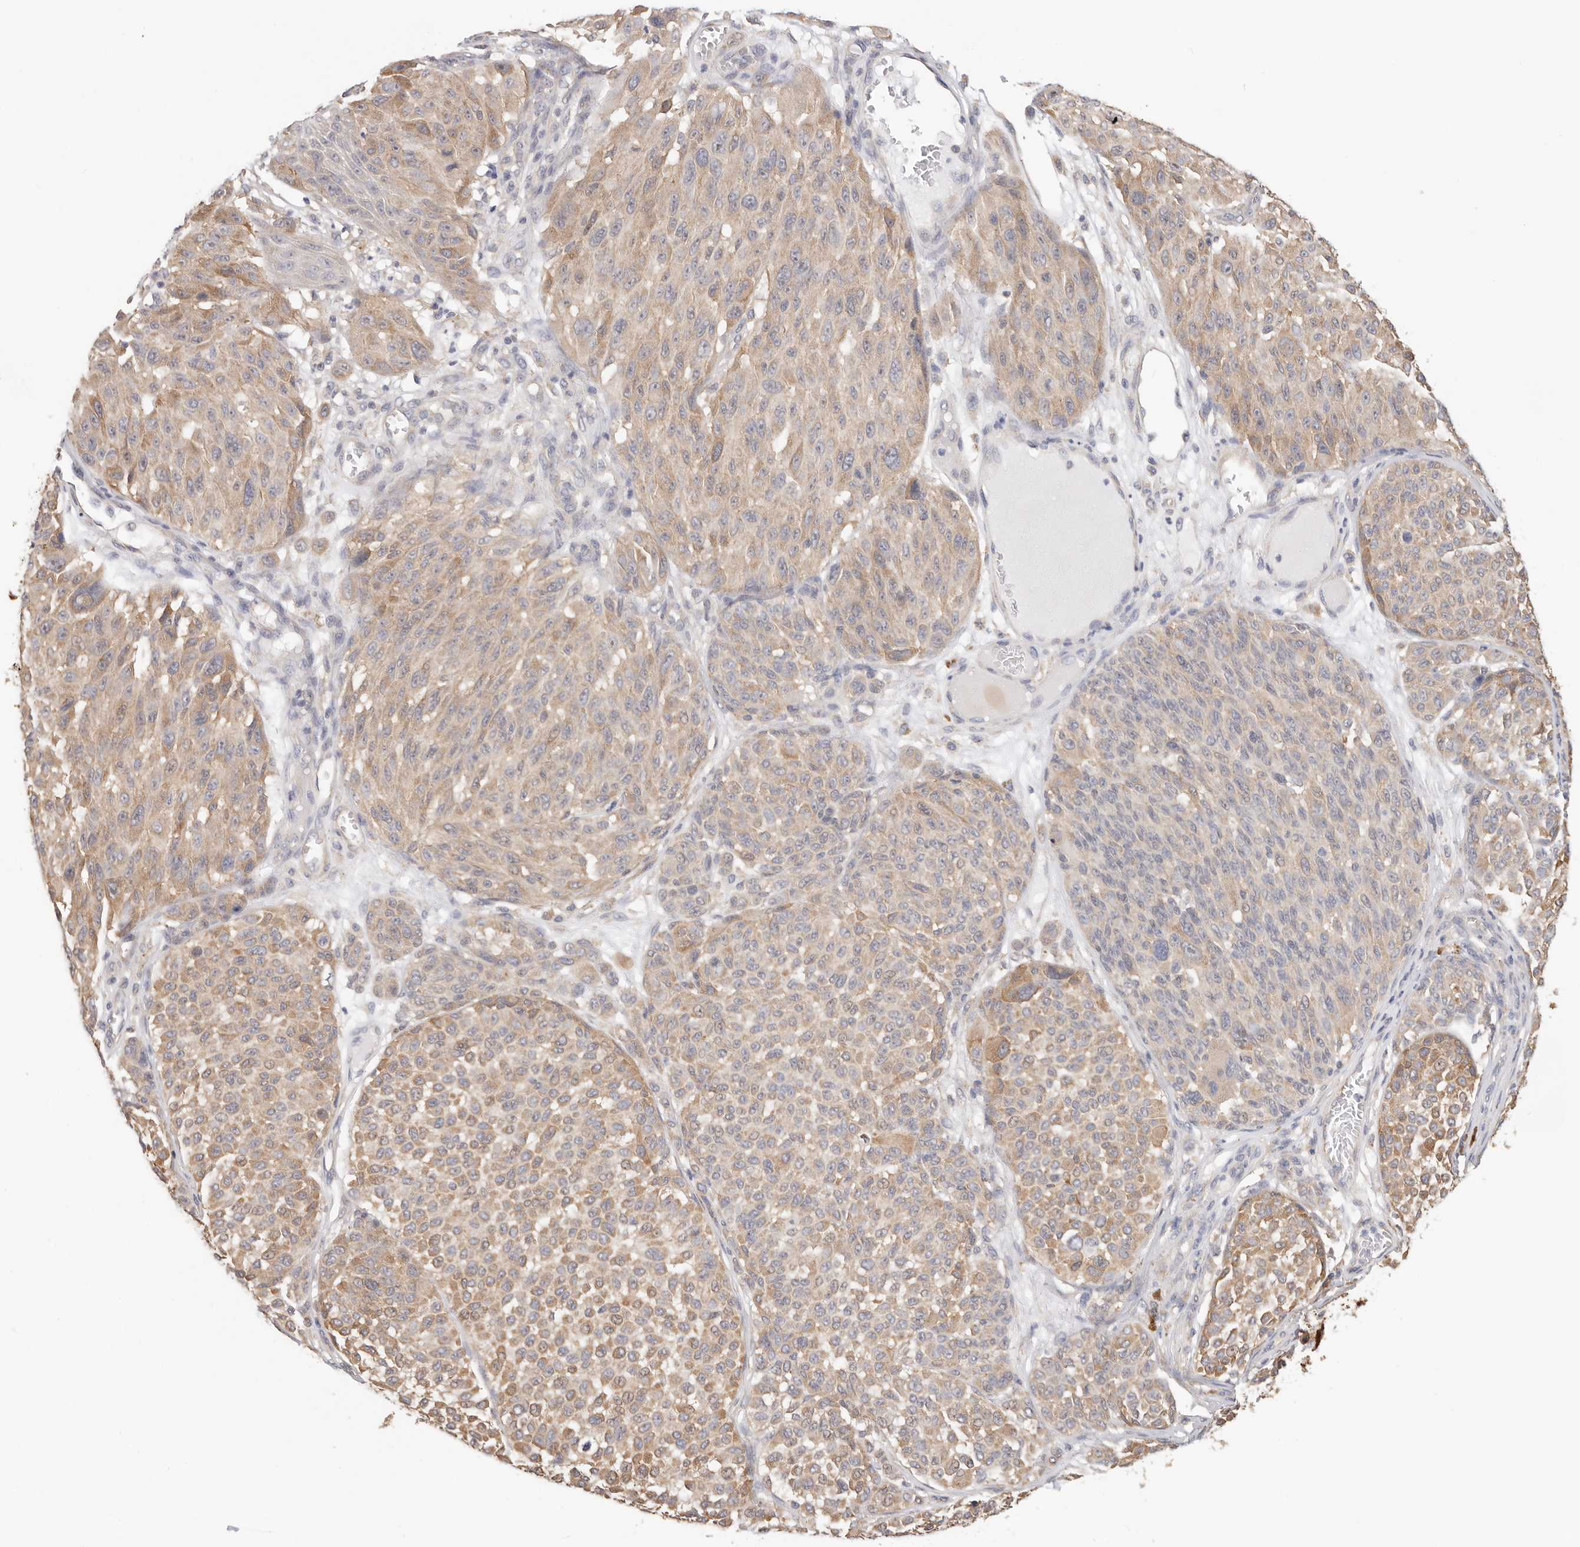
{"staining": {"intensity": "moderate", "quantity": "25%-75%", "location": "cytoplasmic/membranous"}, "tissue": "melanoma", "cell_type": "Tumor cells", "image_type": "cancer", "snomed": [{"axis": "morphology", "description": "Malignant melanoma, NOS"}, {"axis": "topography", "description": "Skin"}], "caption": "Protein staining demonstrates moderate cytoplasmic/membranous expression in about 25%-75% of tumor cells in malignant melanoma.", "gene": "AFDN", "patient": {"sex": "male", "age": 83}}